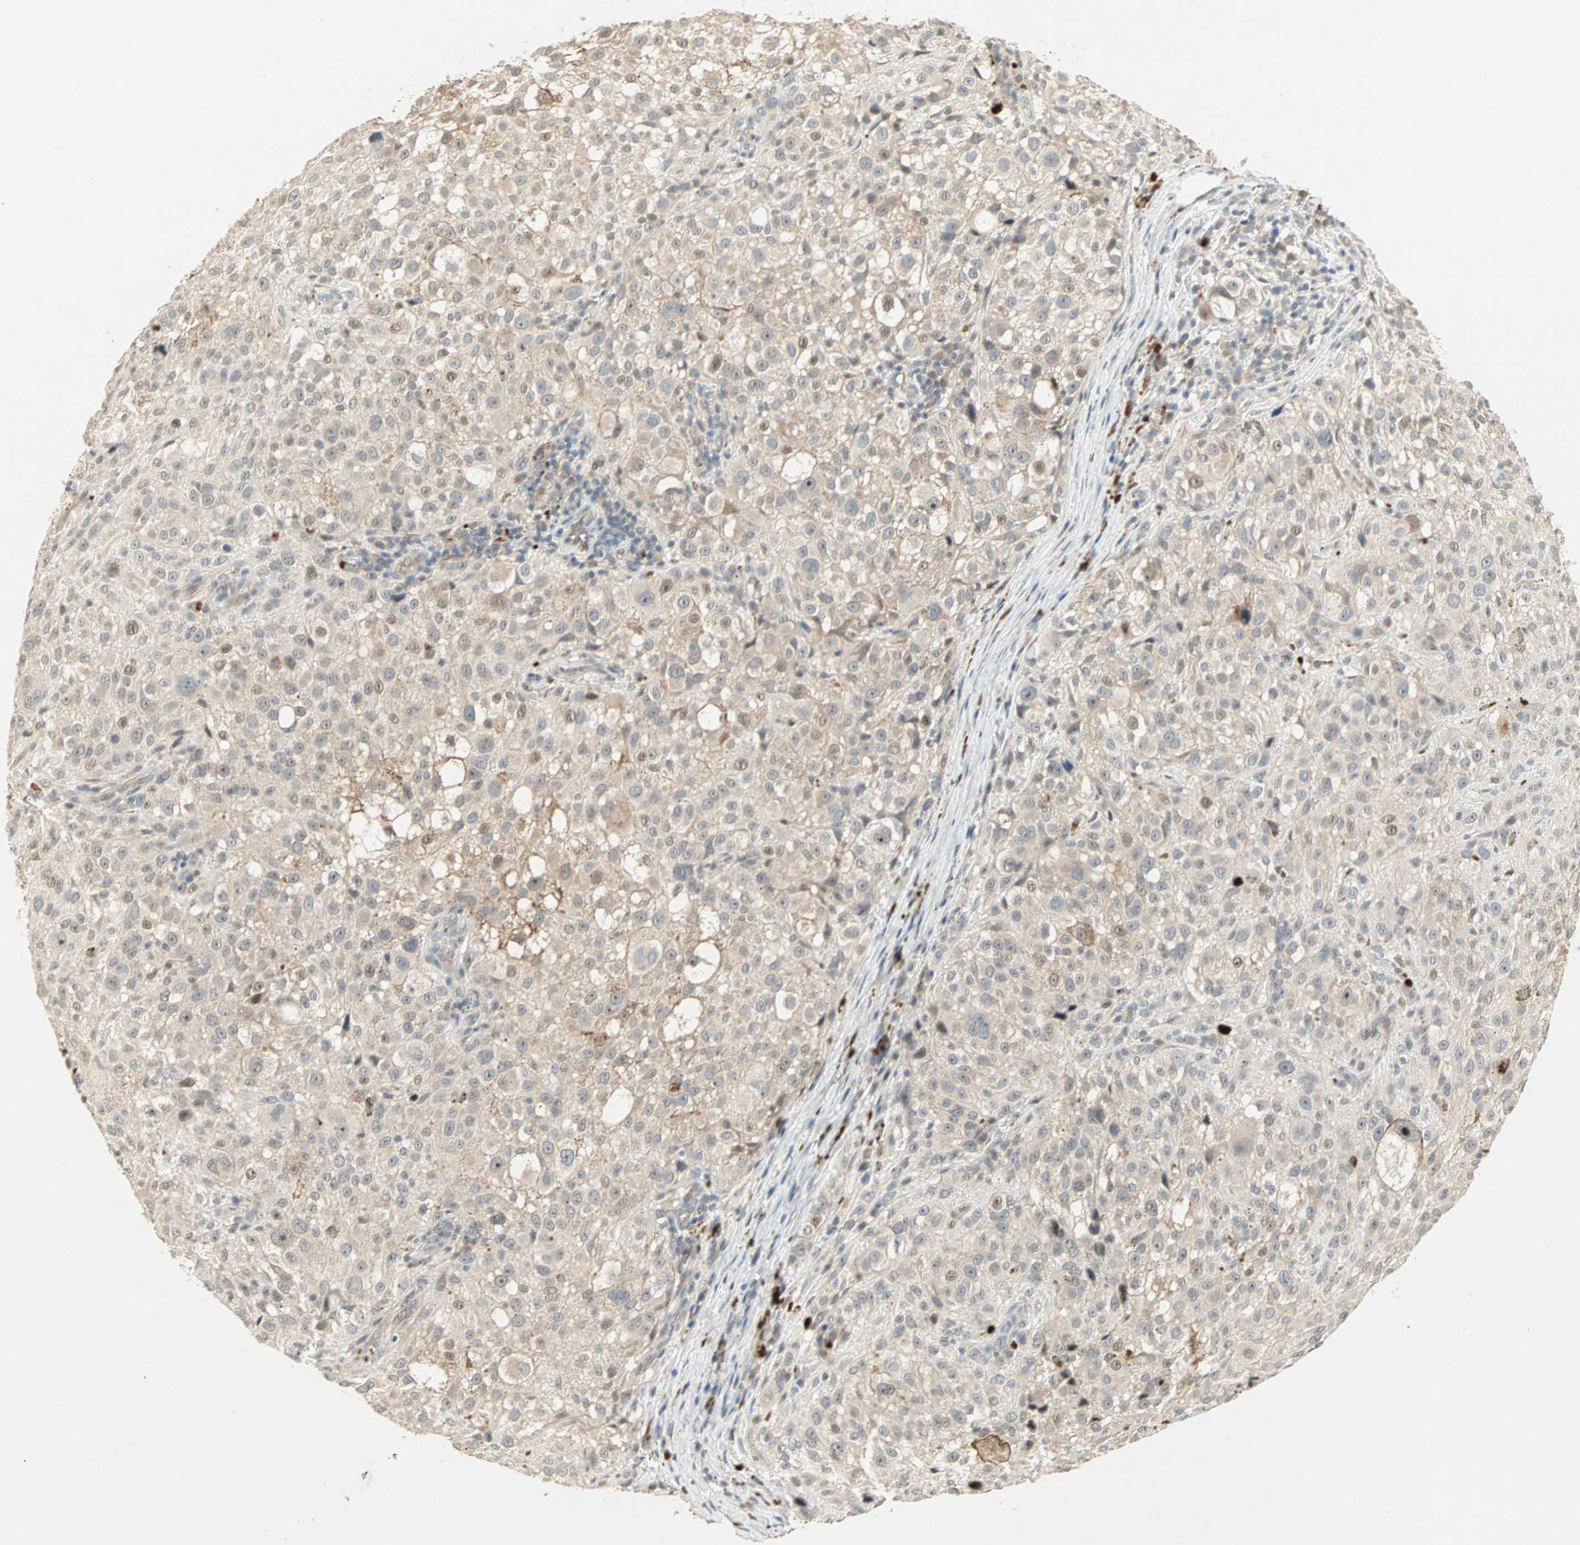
{"staining": {"intensity": "weak", "quantity": ">75%", "location": "cytoplasmic/membranous,nuclear"}, "tissue": "melanoma", "cell_type": "Tumor cells", "image_type": "cancer", "snomed": [{"axis": "morphology", "description": "Necrosis, NOS"}, {"axis": "morphology", "description": "Malignant melanoma, NOS"}, {"axis": "topography", "description": "Skin"}], "caption": "Immunohistochemical staining of human melanoma shows low levels of weak cytoplasmic/membranous and nuclear protein positivity in approximately >75% of tumor cells. Using DAB (brown) and hematoxylin (blue) stains, captured at high magnification using brightfield microscopy.", "gene": "ACSL5", "patient": {"sex": "female", "age": 87}}